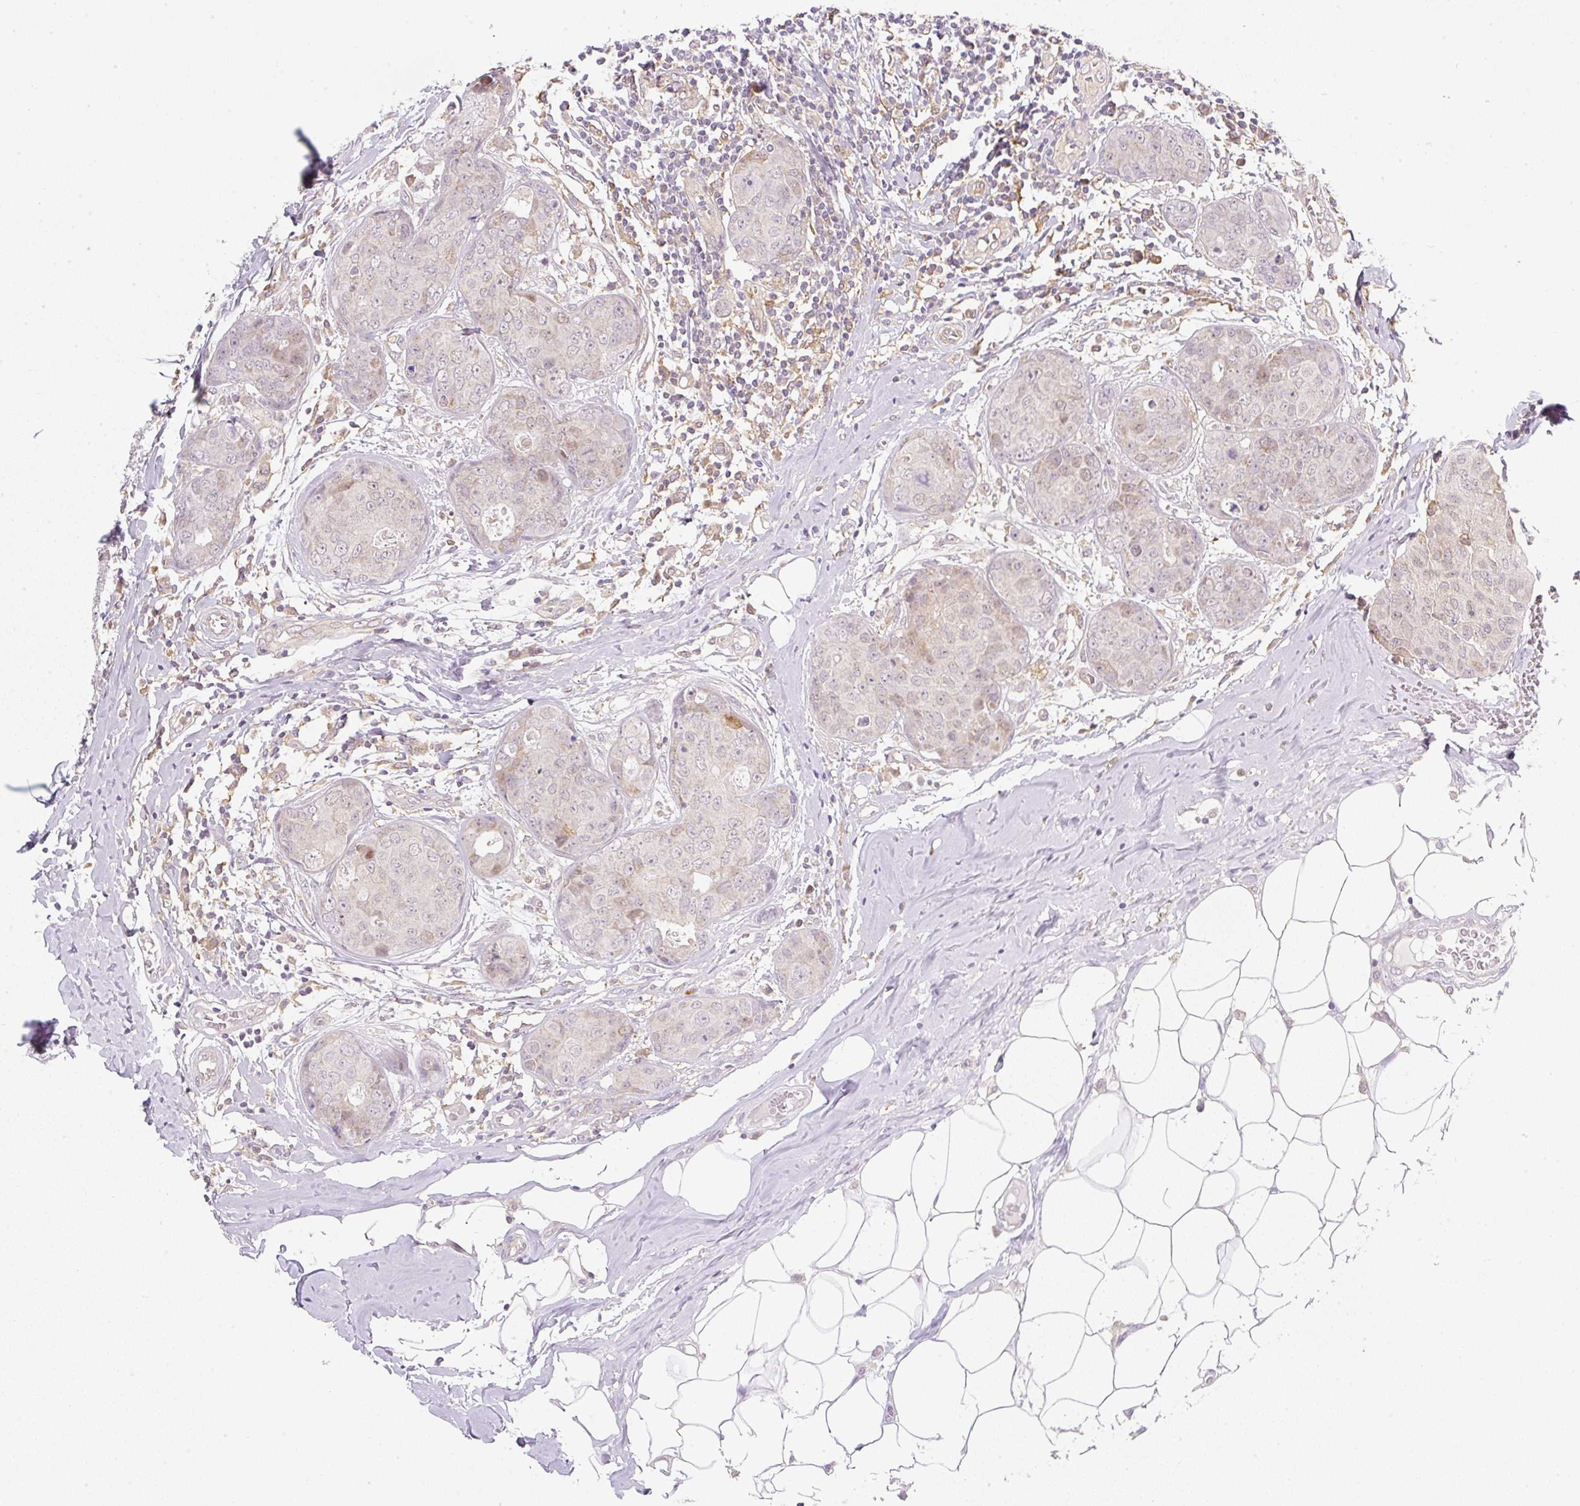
{"staining": {"intensity": "weak", "quantity": "<25%", "location": "cytoplasmic/membranous,nuclear"}, "tissue": "breast cancer", "cell_type": "Tumor cells", "image_type": "cancer", "snomed": [{"axis": "morphology", "description": "Duct carcinoma"}, {"axis": "topography", "description": "Breast"}], "caption": "Tumor cells show no significant staining in infiltrating ductal carcinoma (breast).", "gene": "OMA1", "patient": {"sex": "female", "age": 43}}